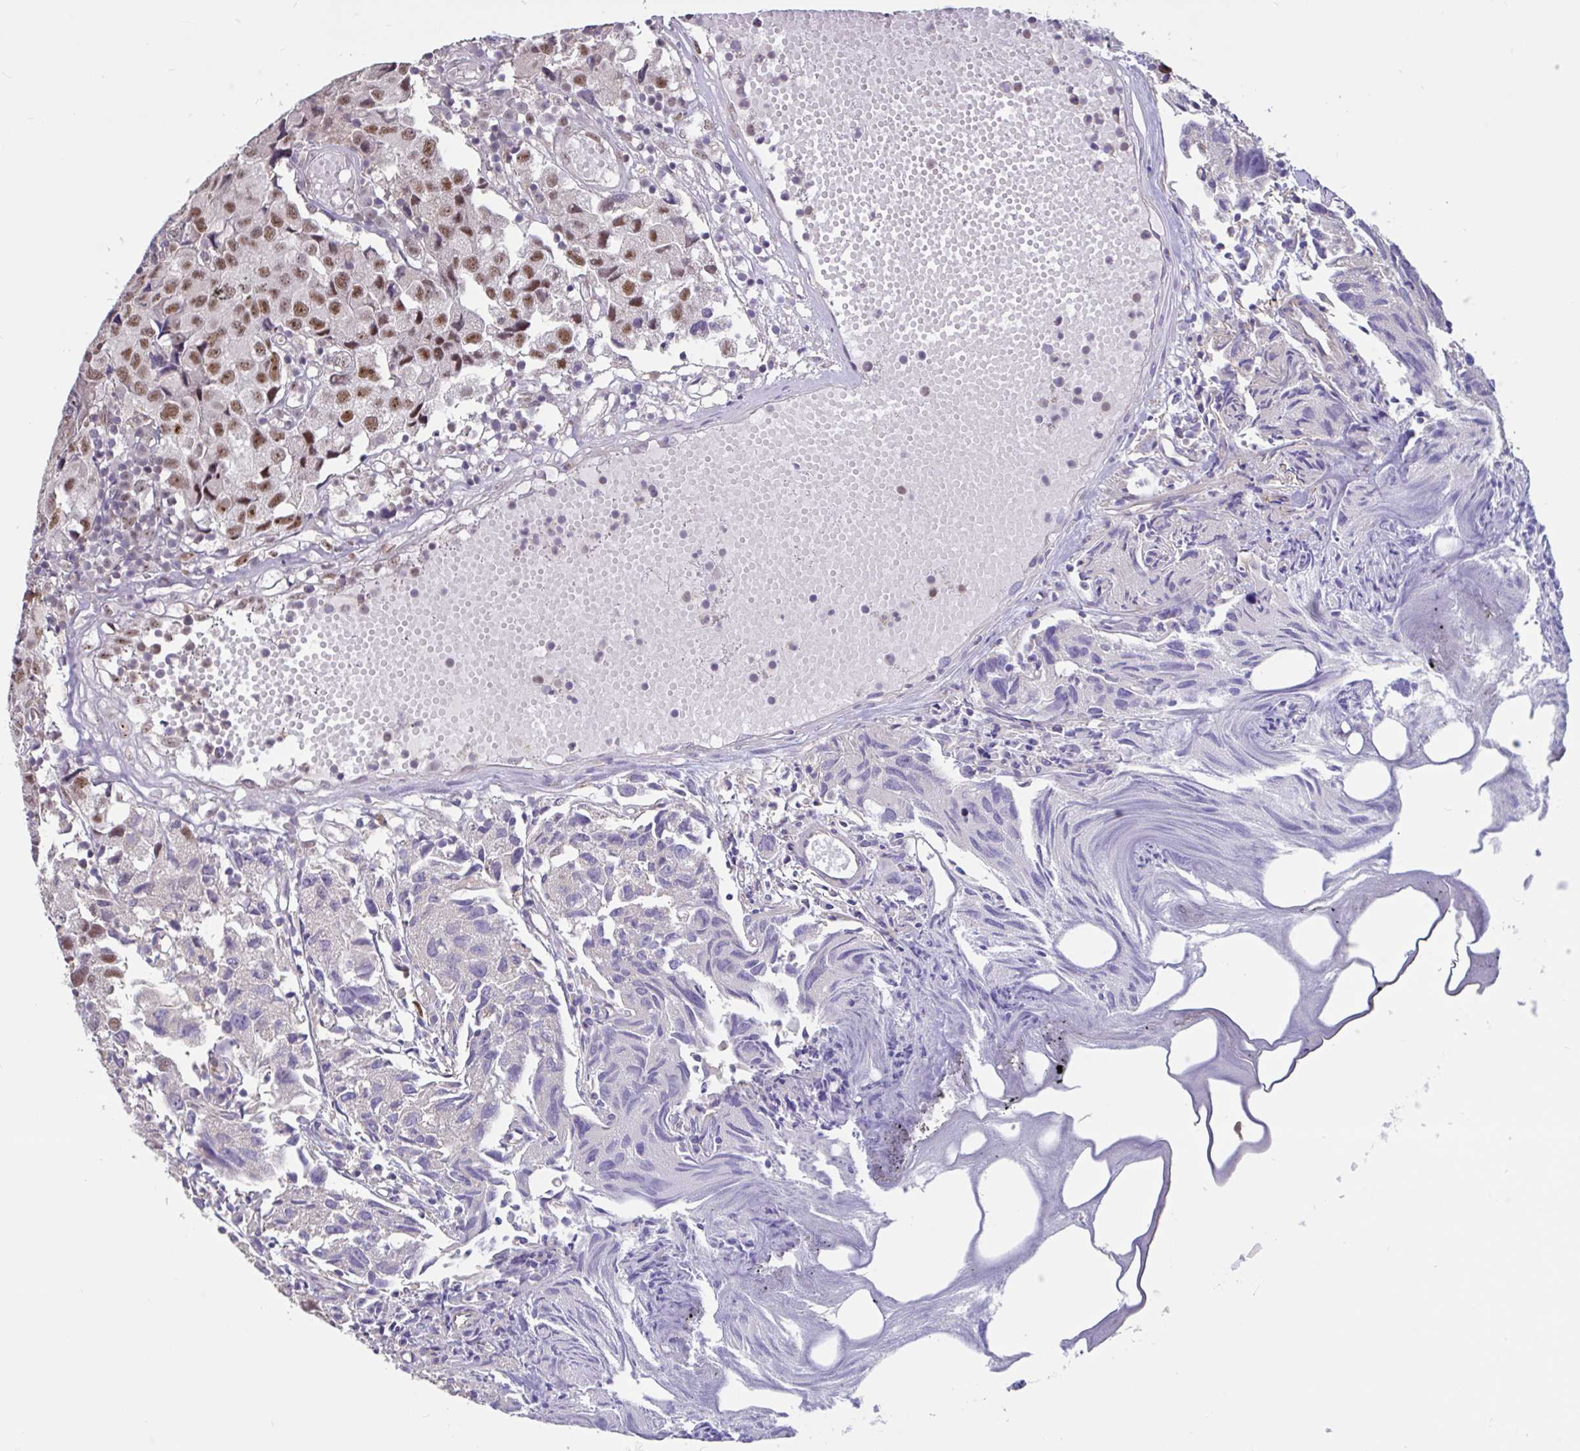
{"staining": {"intensity": "moderate", "quantity": "25%-75%", "location": "nuclear"}, "tissue": "urothelial cancer", "cell_type": "Tumor cells", "image_type": "cancer", "snomed": [{"axis": "morphology", "description": "Urothelial carcinoma, High grade"}, {"axis": "topography", "description": "Urinary bladder"}], "caption": "DAB immunohistochemical staining of urothelial carcinoma (high-grade) reveals moderate nuclear protein staining in about 25%-75% of tumor cells.", "gene": "DDX39A", "patient": {"sex": "female", "age": 75}}